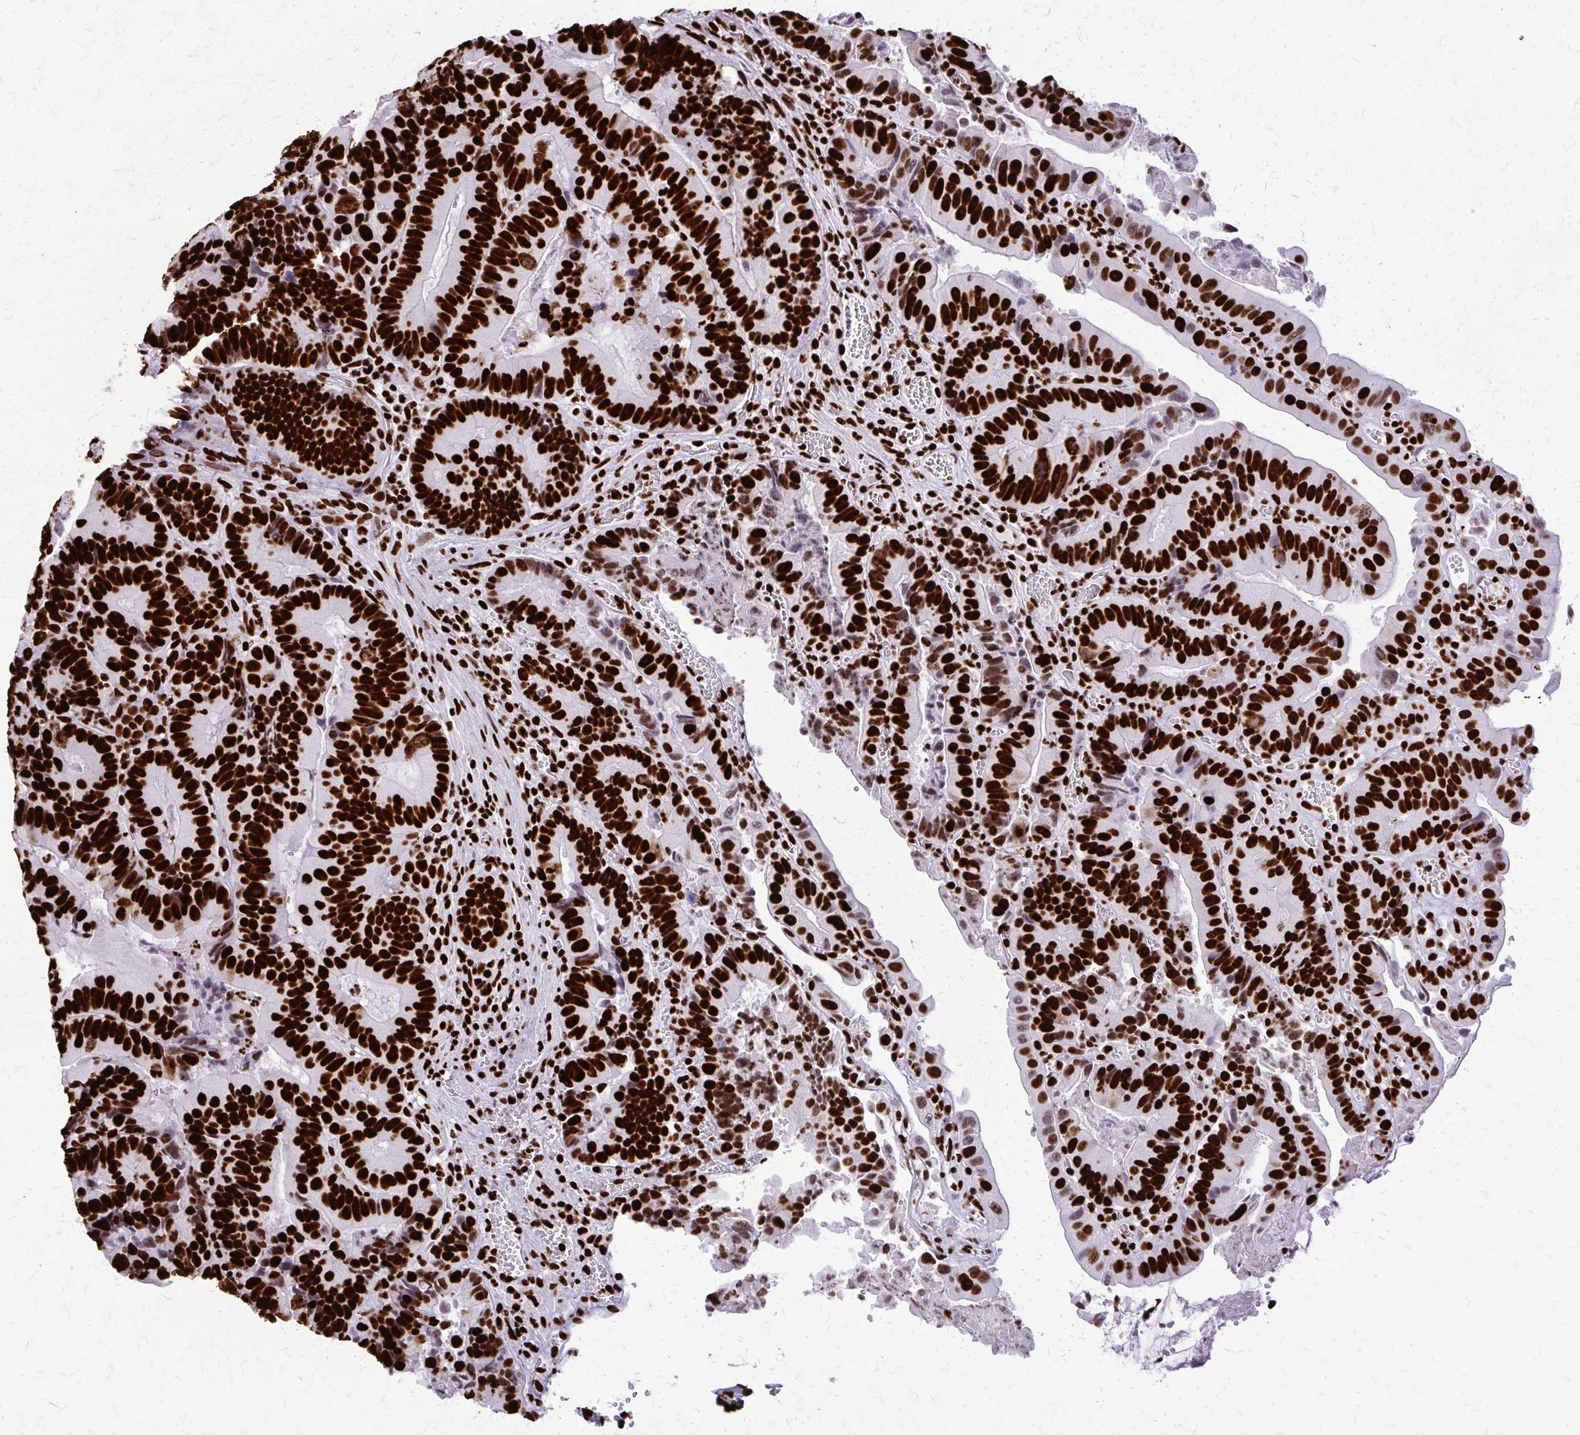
{"staining": {"intensity": "strong", "quantity": ">75%", "location": "nuclear"}, "tissue": "colorectal cancer", "cell_type": "Tumor cells", "image_type": "cancer", "snomed": [{"axis": "morphology", "description": "Adenocarcinoma, NOS"}, {"axis": "topography", "description": "Colon"}], "caption": "Immunohistochemistry of colorectal cancer (adenocarcinoma) reveals high levels of strong nuclear expression in approximately >75% of tumor cells.", "gene": "SFPQ", "patient": {"sex": "female", "age": 86}}